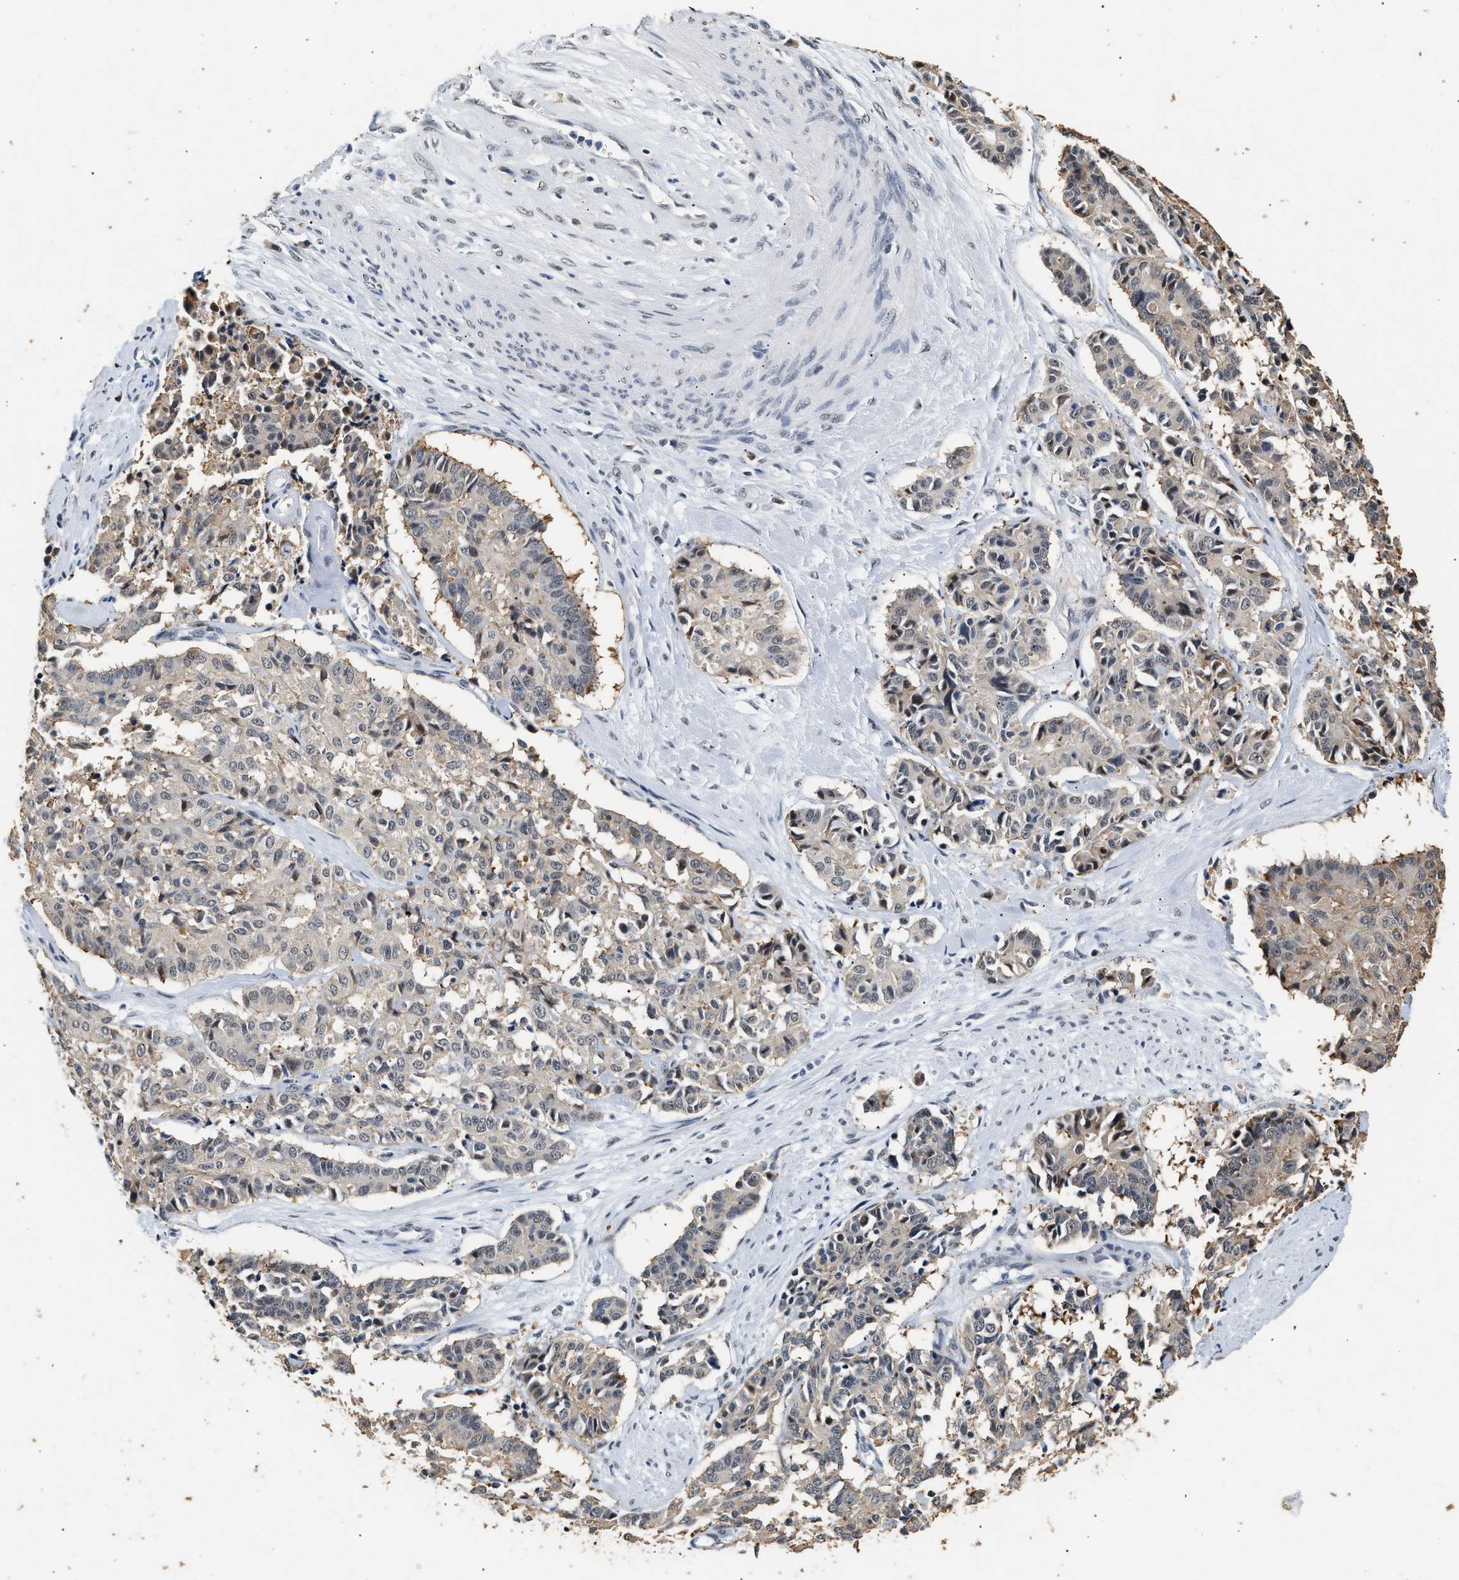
{"staining": {"intensity": "negative", "quantity": "none", "location": "none"}, "tissue": "cervical cancer", "cell_type": "Tumor cells", "image_type": "cancer", "snomed": [{"axis": "morphology", "description": "Squamous cell carcinoma, NOS"}, {"axis": "topography", "description": "Cervix"}], "caption": "Tumor cells show no significant protein positivity in cervical cancer (squamous cell carcinoma). The staining was performed using DAB to visualize the protein expression in brown, while the nuclei were stained in blue with hematoxylin (Magnification: 20x).", "gene": "THOC1", "patient": {"sex": "female", "age": 35}}